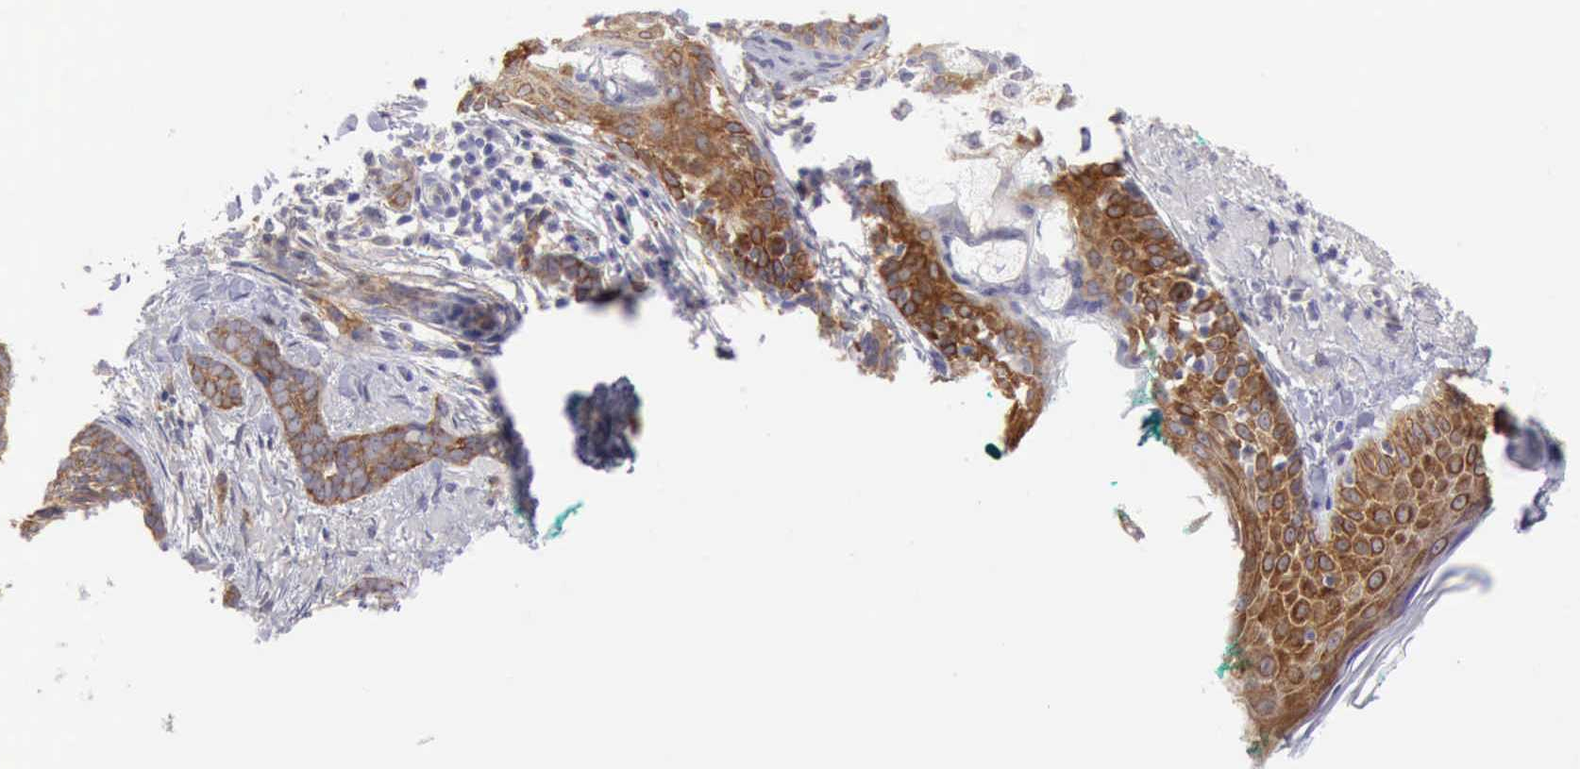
{"staining": {"intensity": "moderate", "quantity": ">75%", "location": "cytoplasmic/membranous"}, "tissue": "skin cancer", "cell_type": "Tumor cells", "image_type": "cancer", "snomed": [{"axis": "morphology", "description": "Basal cell carcinoma"}, {"axis": "topography", "description": "Skin"}], "caption": "The histopathology image exhibits immunohistochemical staining of skin basal cell carcinoma. There is moderate cytoplasmic/membranous positivity is present in about >75% of tumor cells.", "gene": "TFRC", "patient": {"sex": "female", "age": 81}}